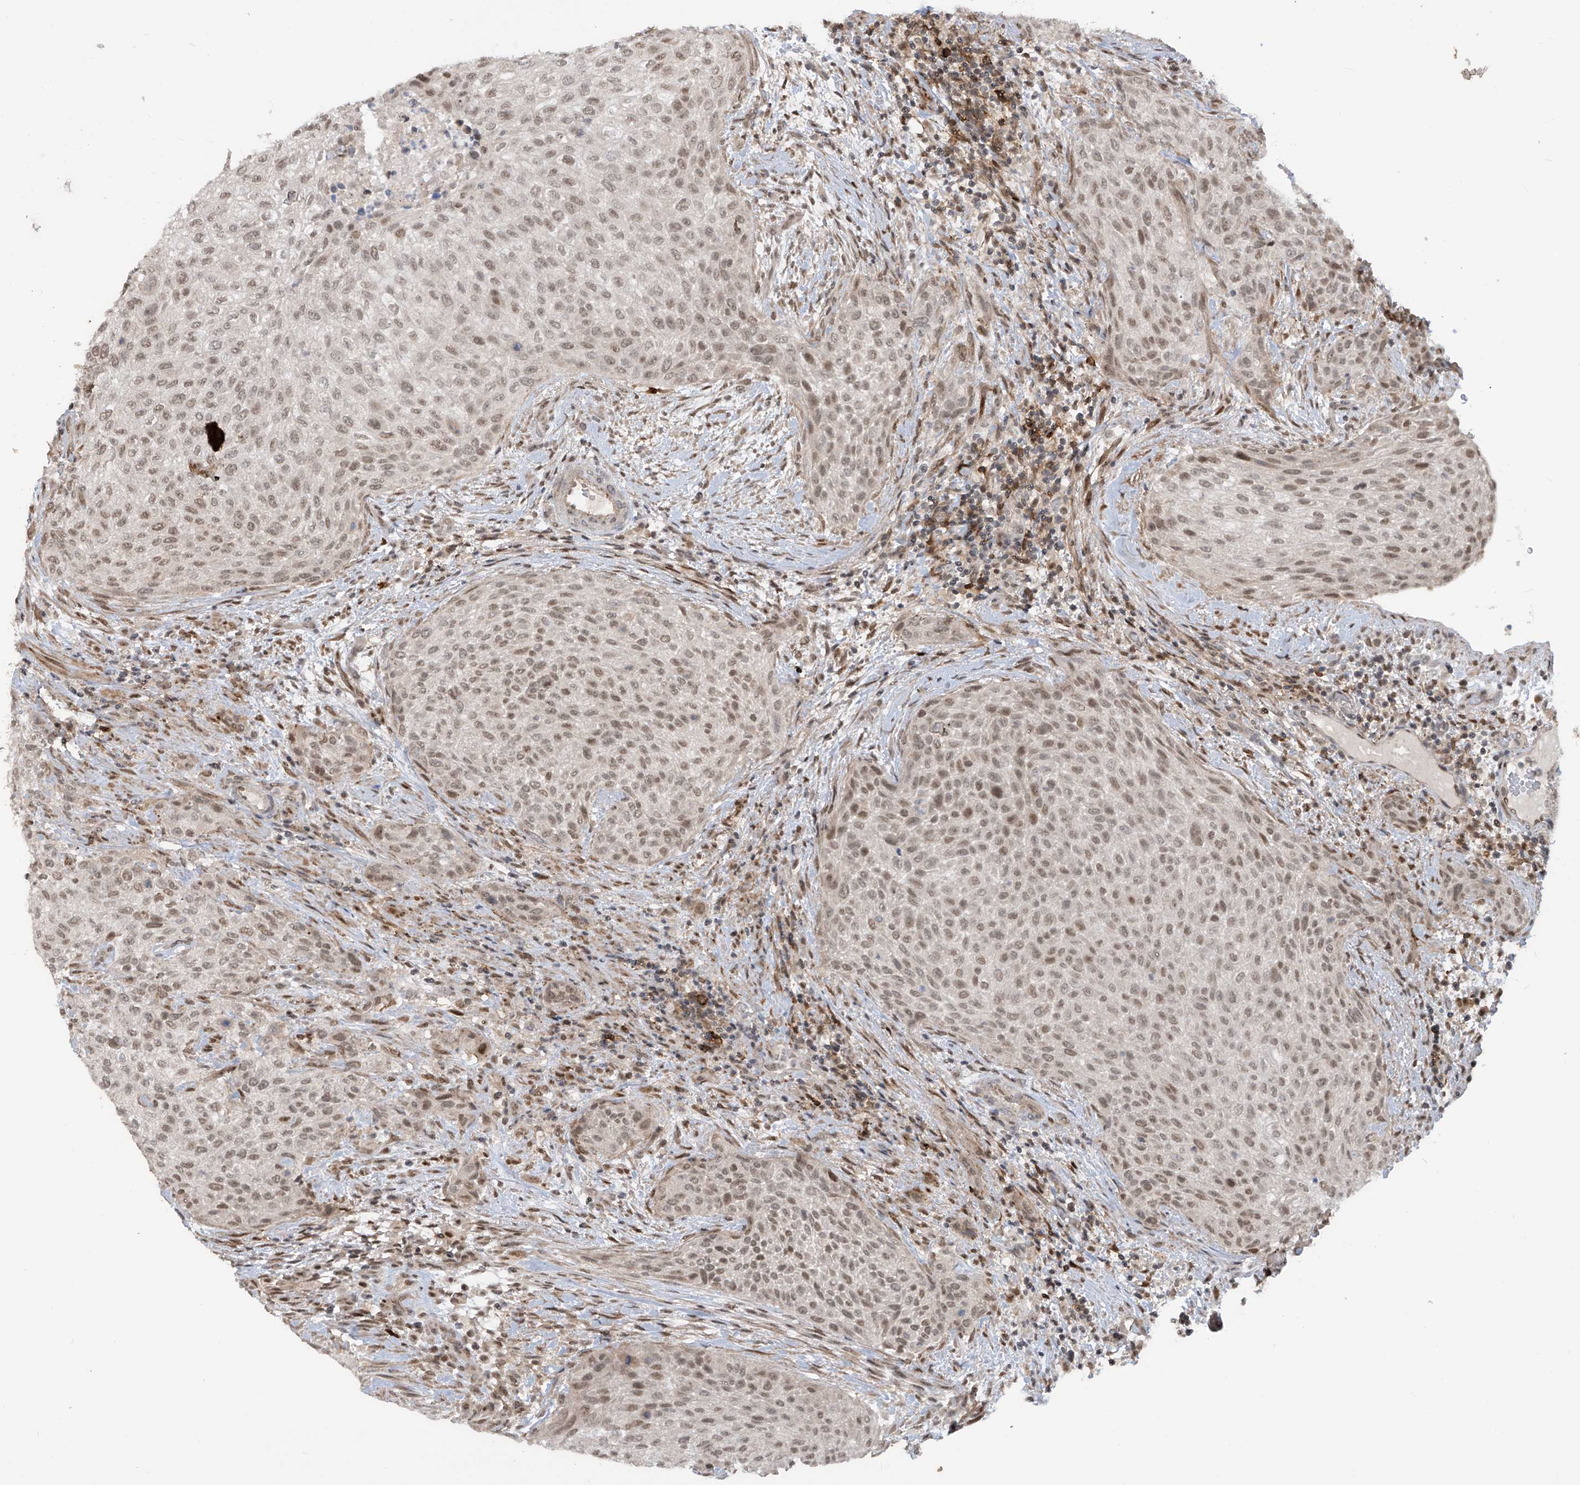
{"staining": {"intensity": "moderate", "quantity": ">75%", "location": "nuclear"}, "tissue": "urothelial cancer", "cell_type": "Tumor cells", "image_type": "cancer", "snomed": [{"axis": "morphology", "description": "Urothelial carcinoma, High grade"}, {"axis": "topography", "description": "Urinary bladder"}], "caption": "Immunohistochemistry photomicrograph of neoplastic tissue: human urothelial carcinoma (high-grade) stained using immunohistochemistry (IHC) shows medium levels of moderate protein expression localized specifically in the nuclear of tumor cells, appearing as a nuclear brown color.", "gene": "LAGE3", "patient": {"sex": "male", "age": 35}}